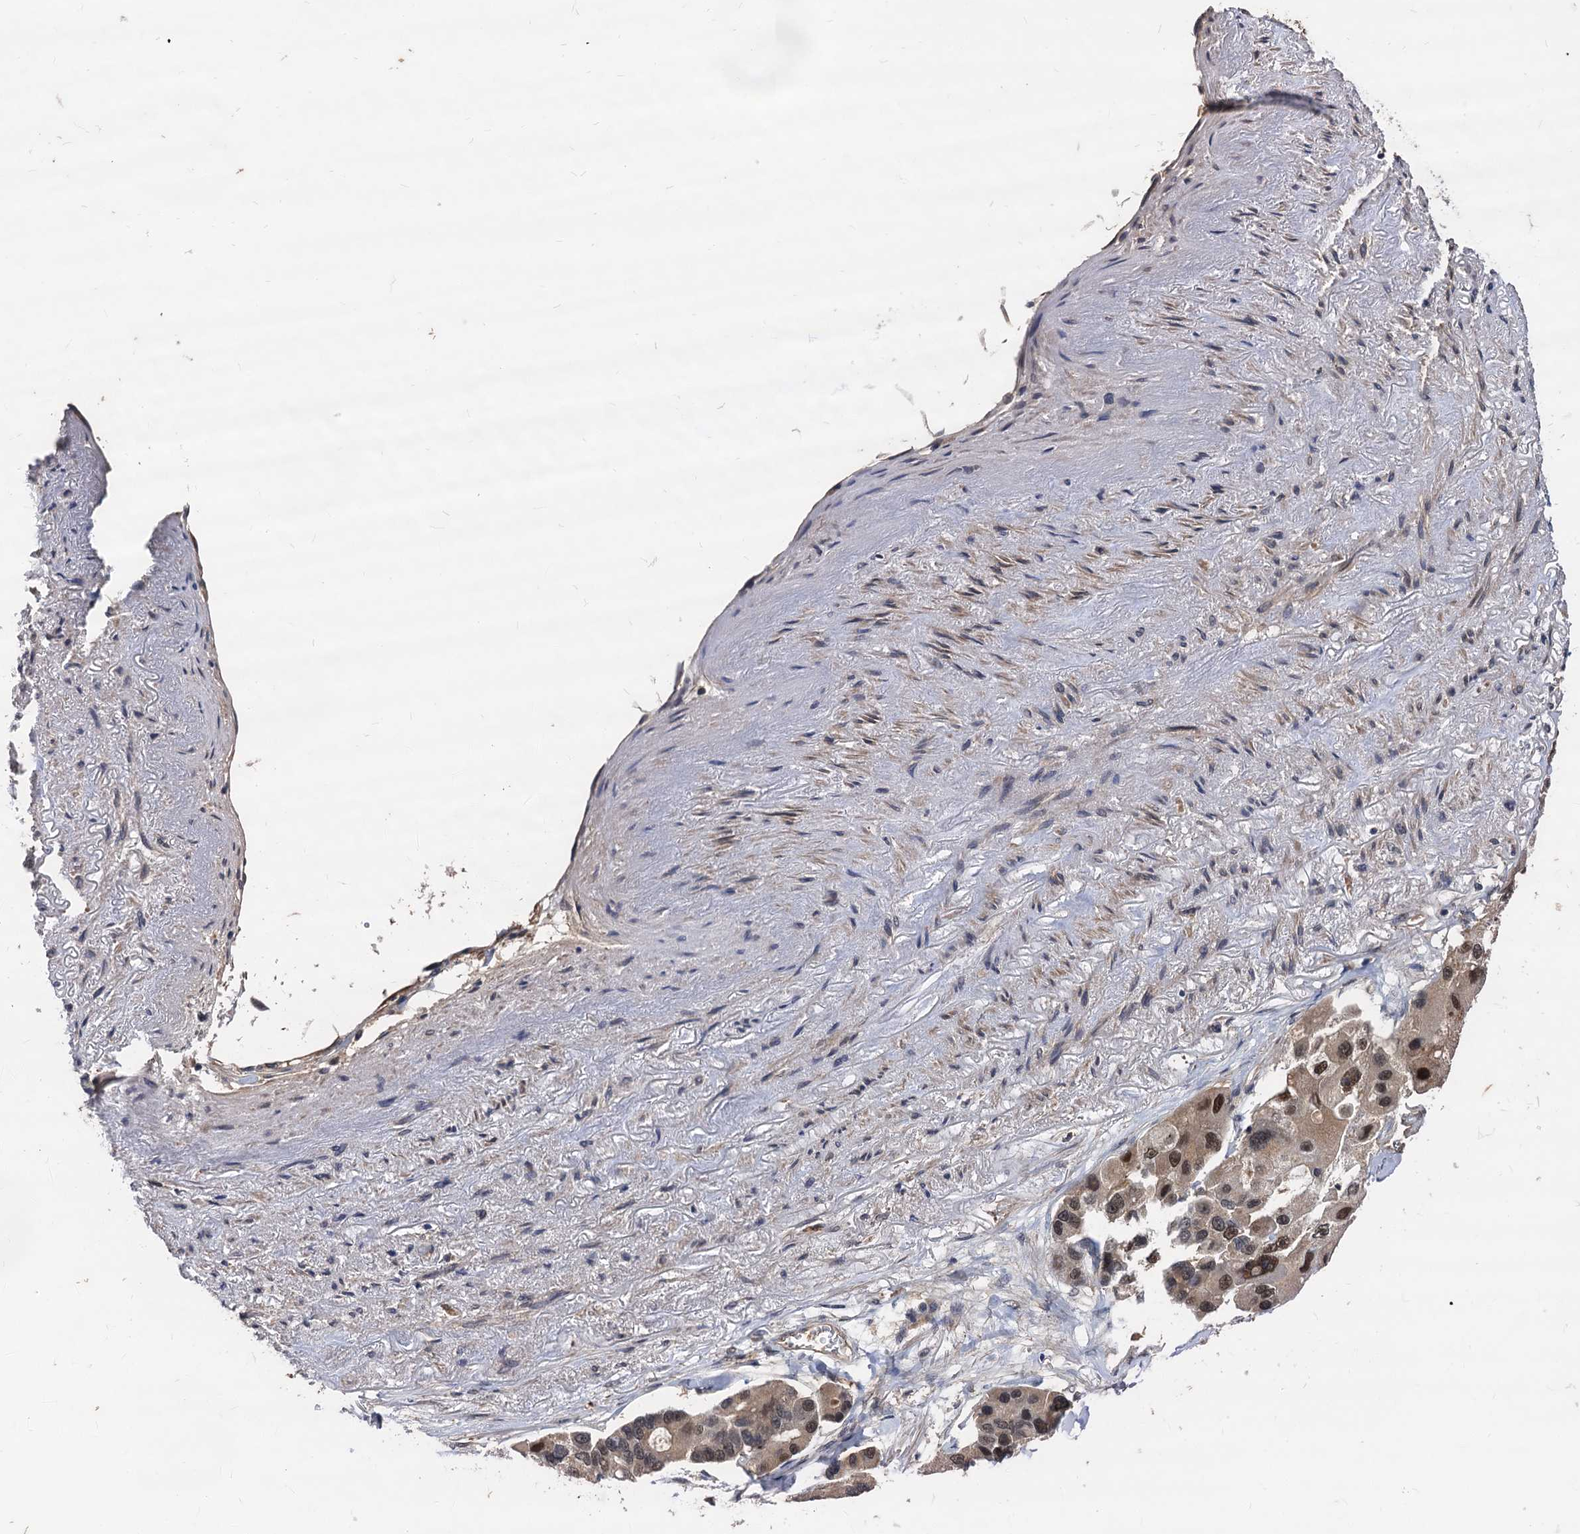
{"staining": {"intensity": "moderate", "quantity": ">75%", "location": "nuclear"}, "tissue": "lung cancer", "cell_type": "Tumor cells", "image_type": "cancer", "snomed": [{"axis": "morphology", "description": "Adenocarcinoma, NOS"}, {"axis": "topography", "description": "Lung"}], "caption": "Lung adenocarcinoma stained for a protein (brown) demonstrates moderate nuclear positive expression in approximately >75% of tumor cells.", "gene": "PSMD4", "patient": {"sex": "female", "age": 54}}